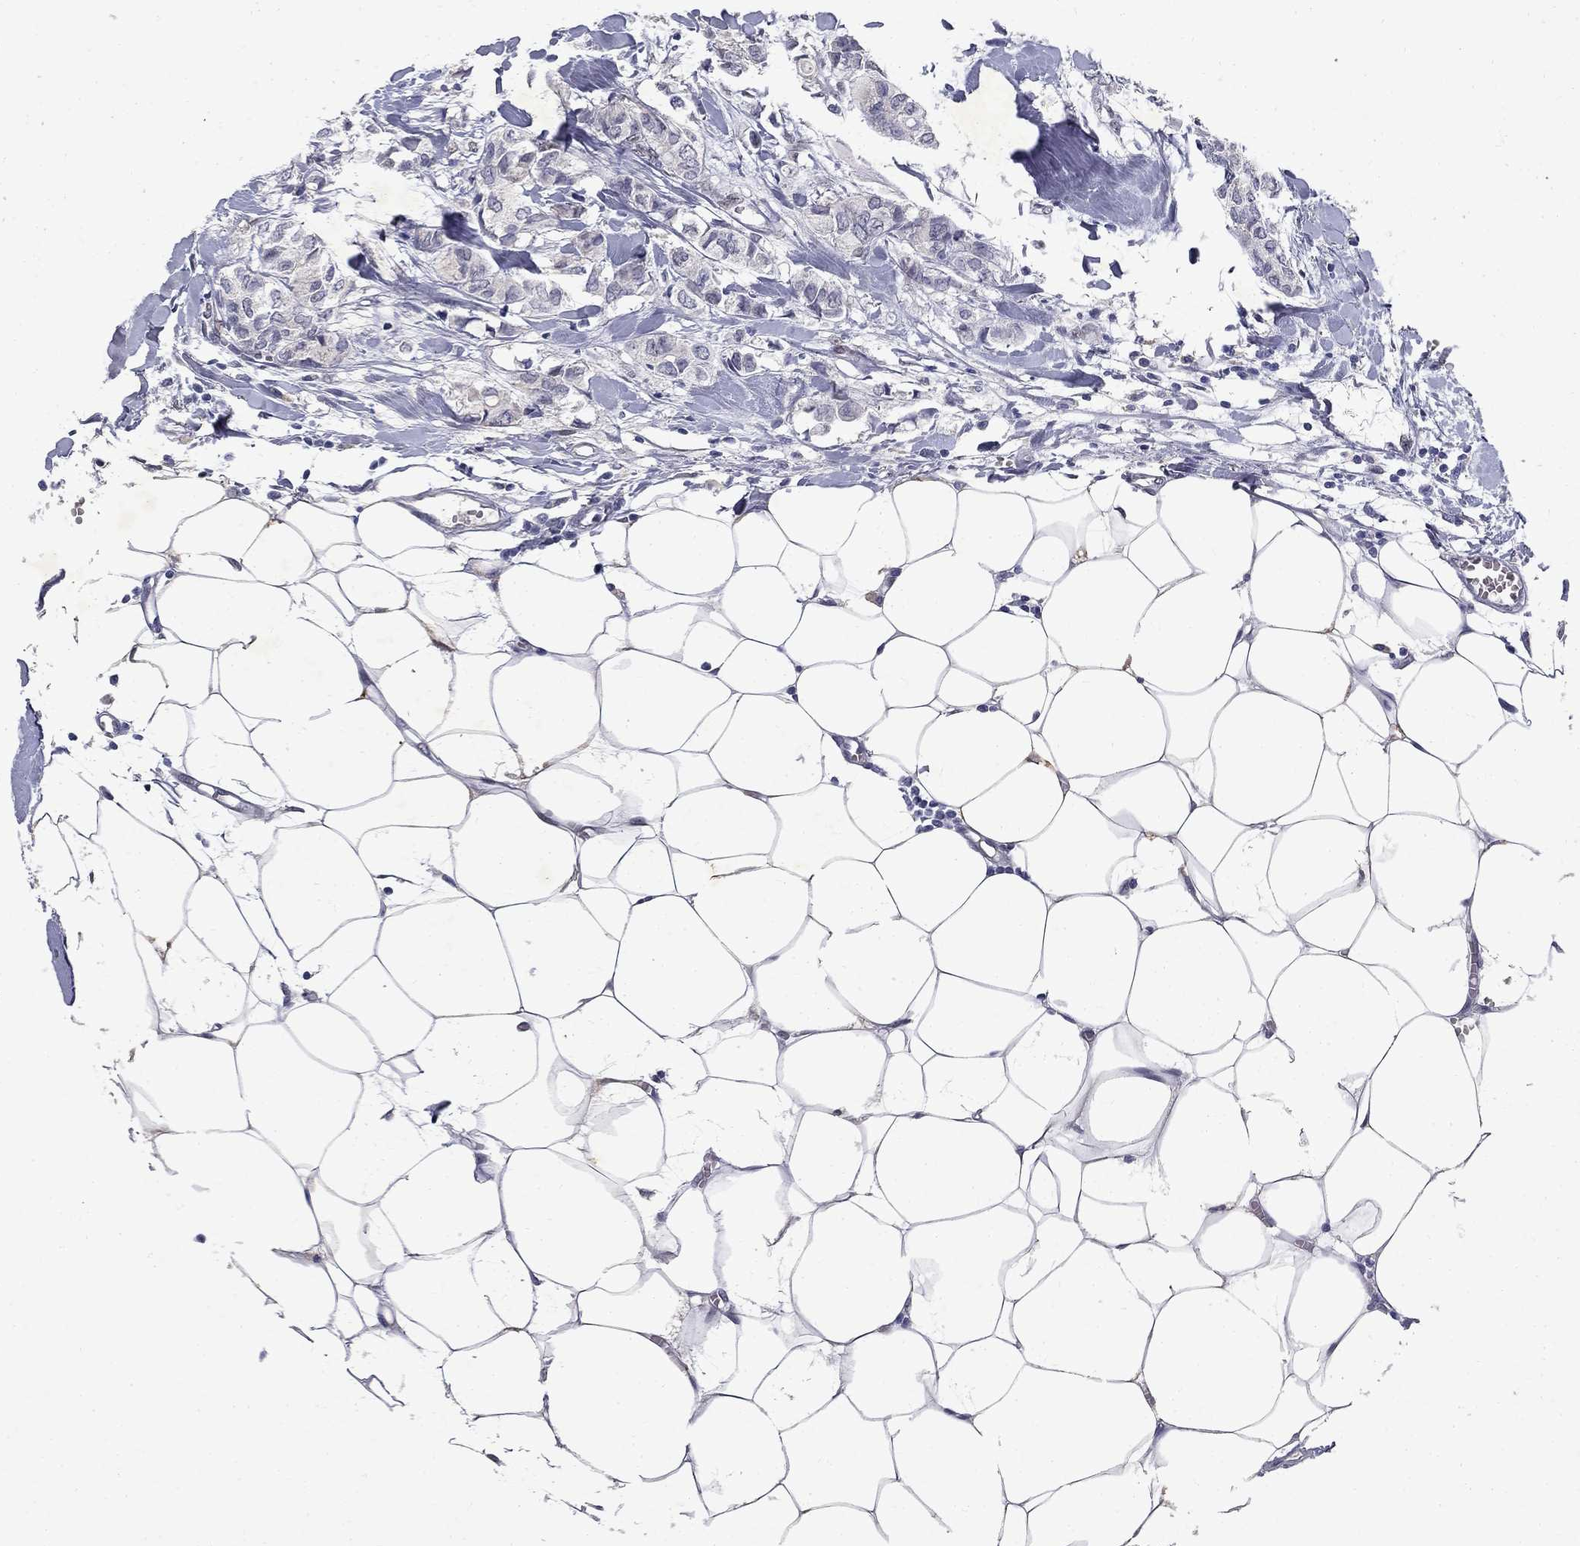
{"staining": {"intensity": "negative", "quantity": "none", "location": "none"}, "tissue": "breast cancer", "cell_type": "Tumor cells", "image_type": "cancer", "snomed": [{"axis": "morphology", "description": "Duct carcinoma"}, {"axis": "topography", "description": "Breast"}], "caption": "Tumor cells show no significant protein expression in breast intraductal carcinoma.", "gene": "RBFOX1", "patient": {"sex": "female", "age": 85}}